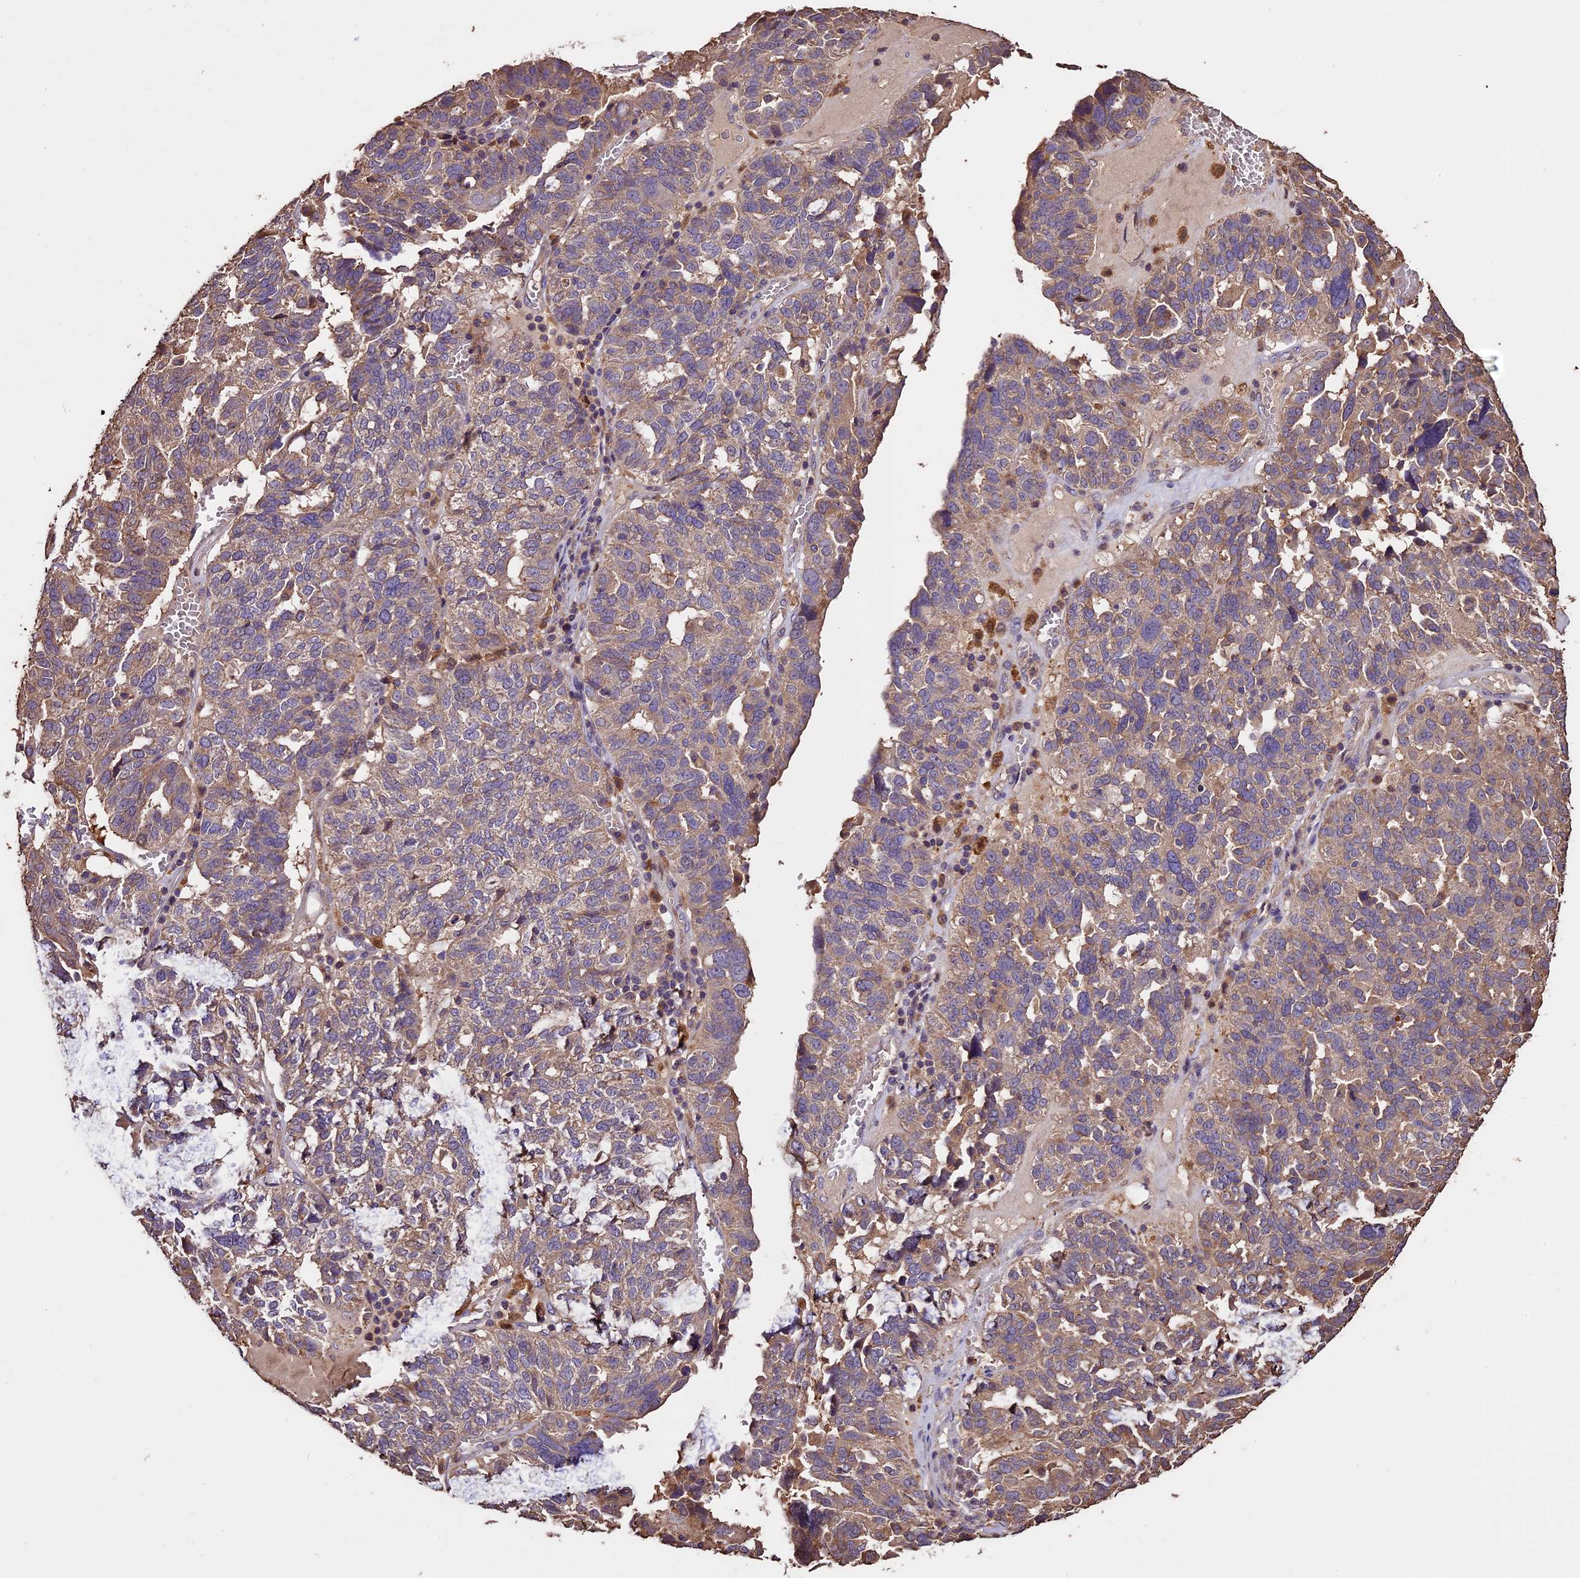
{"staining": {"intensity": "moderate", "quantity": ">75%", "location": "cytoplasmic/membranous"}, "tissue": "ovarian cancer", "cell_type": "Tumor cells", "image_type": "cancer", "snomed": [{"axis": "morphology", "description": "Cystadenocarcinoma, serous, NOS"}, {"axis": "topography", "description": "Ovary"}], "caption": "High-power microscopy captured an immunohistochemistry histopathology image of ovarian serous cystadenocarcinoma, revealing moderate cytoplasmic/membranous positivity in about >75% of tumor cells.", "gene": "CRLF1", "patient": {"sex": "female", "age": 59}}